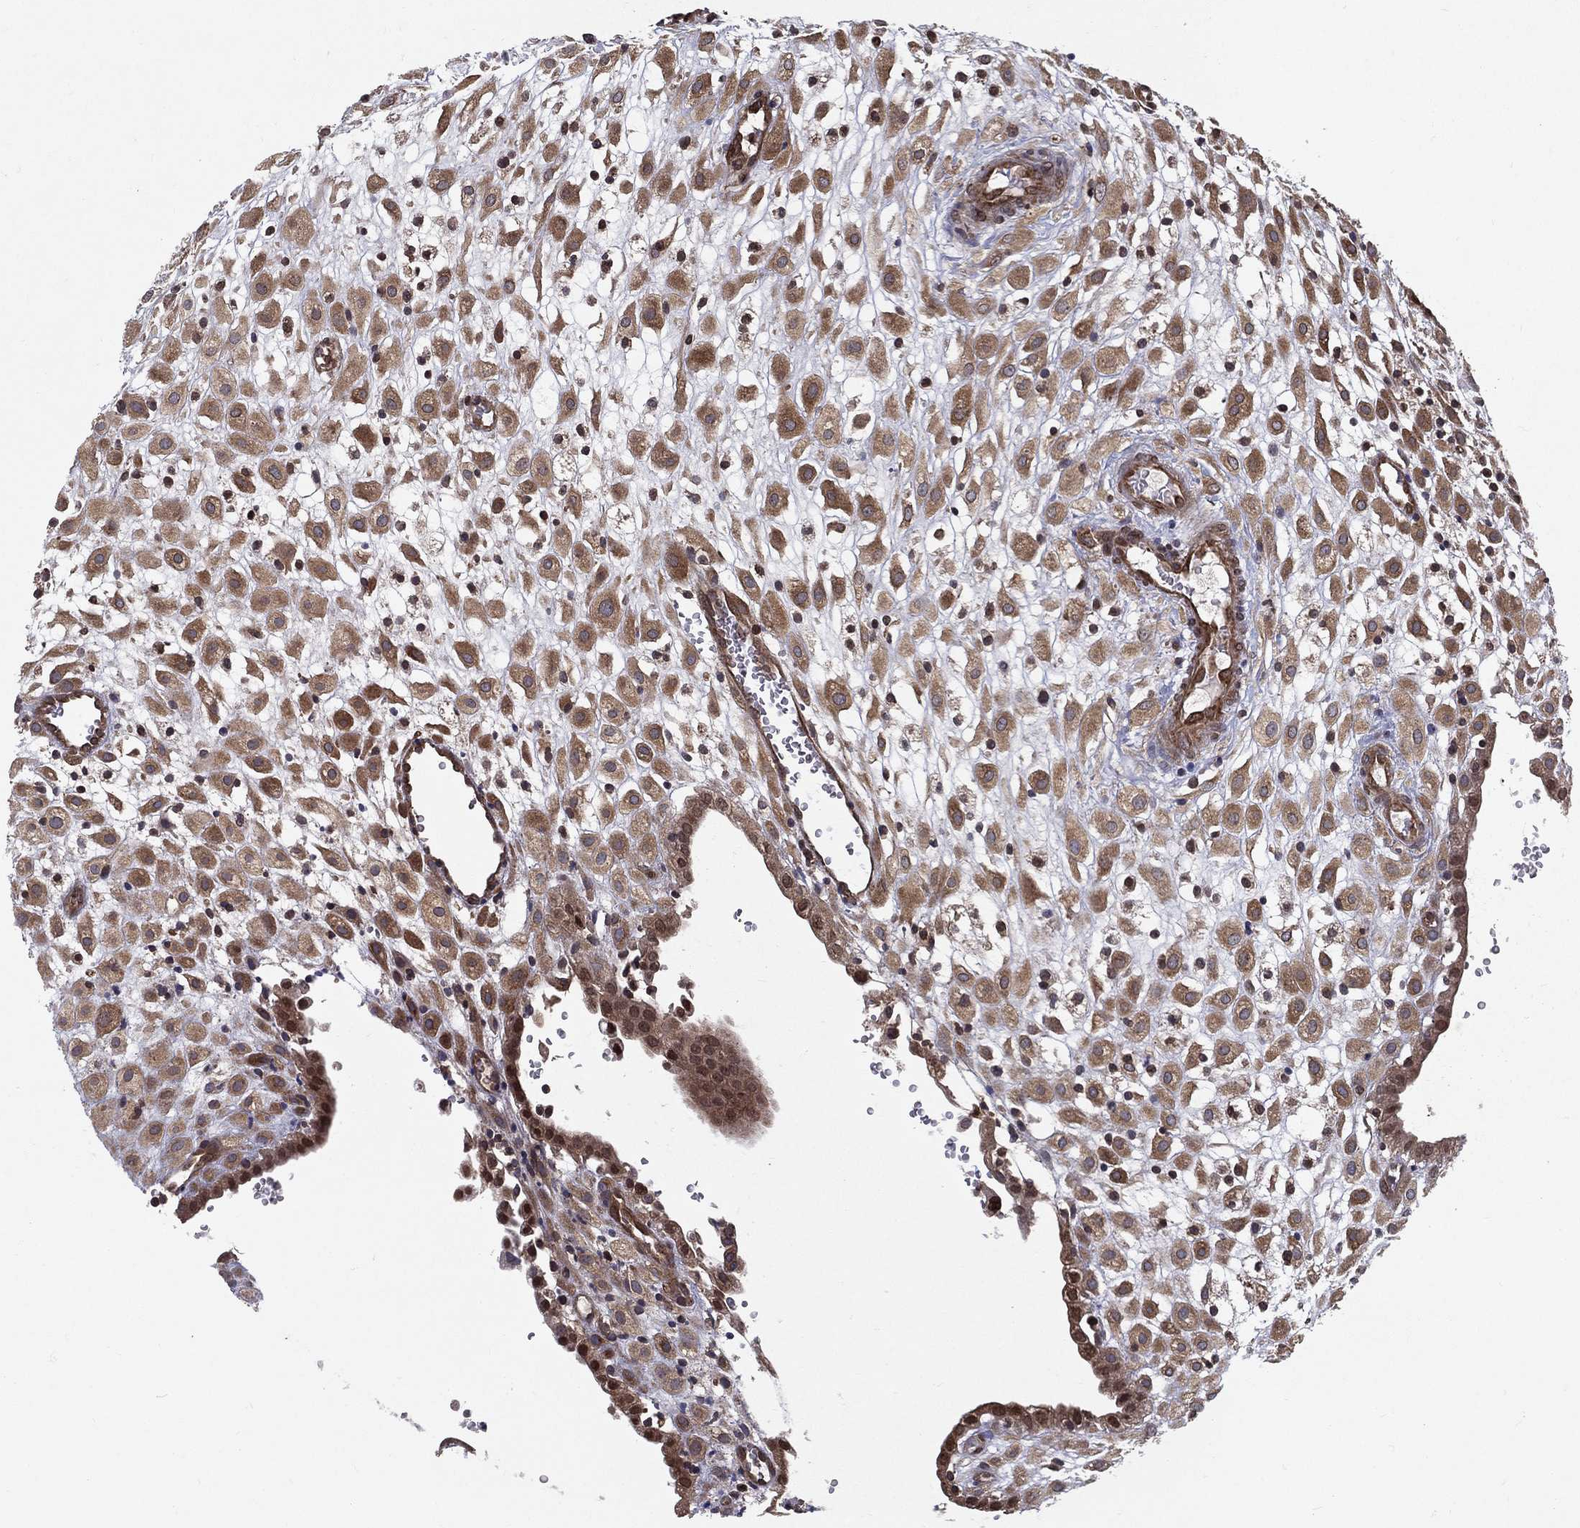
{"staining": {"intensity": "moderate", "quantity": ">75%", "location": "cytoplasmic/membranous"}, "tissue": "placenta", "cell_type": "Decidual cells", "image_type": "normal", "snomed": [{"axis": "morphology", "description": "Normal tissue, NOS"}, {"axis": "topography", "description": "Placenta"}], "caption": "Decidual cells reveal moderate cytoplasmic/membranous positivity in about >75% of cells in normal placenta.", "gene": "CERS2", "patient": {"sex": "female", "age": 24}}